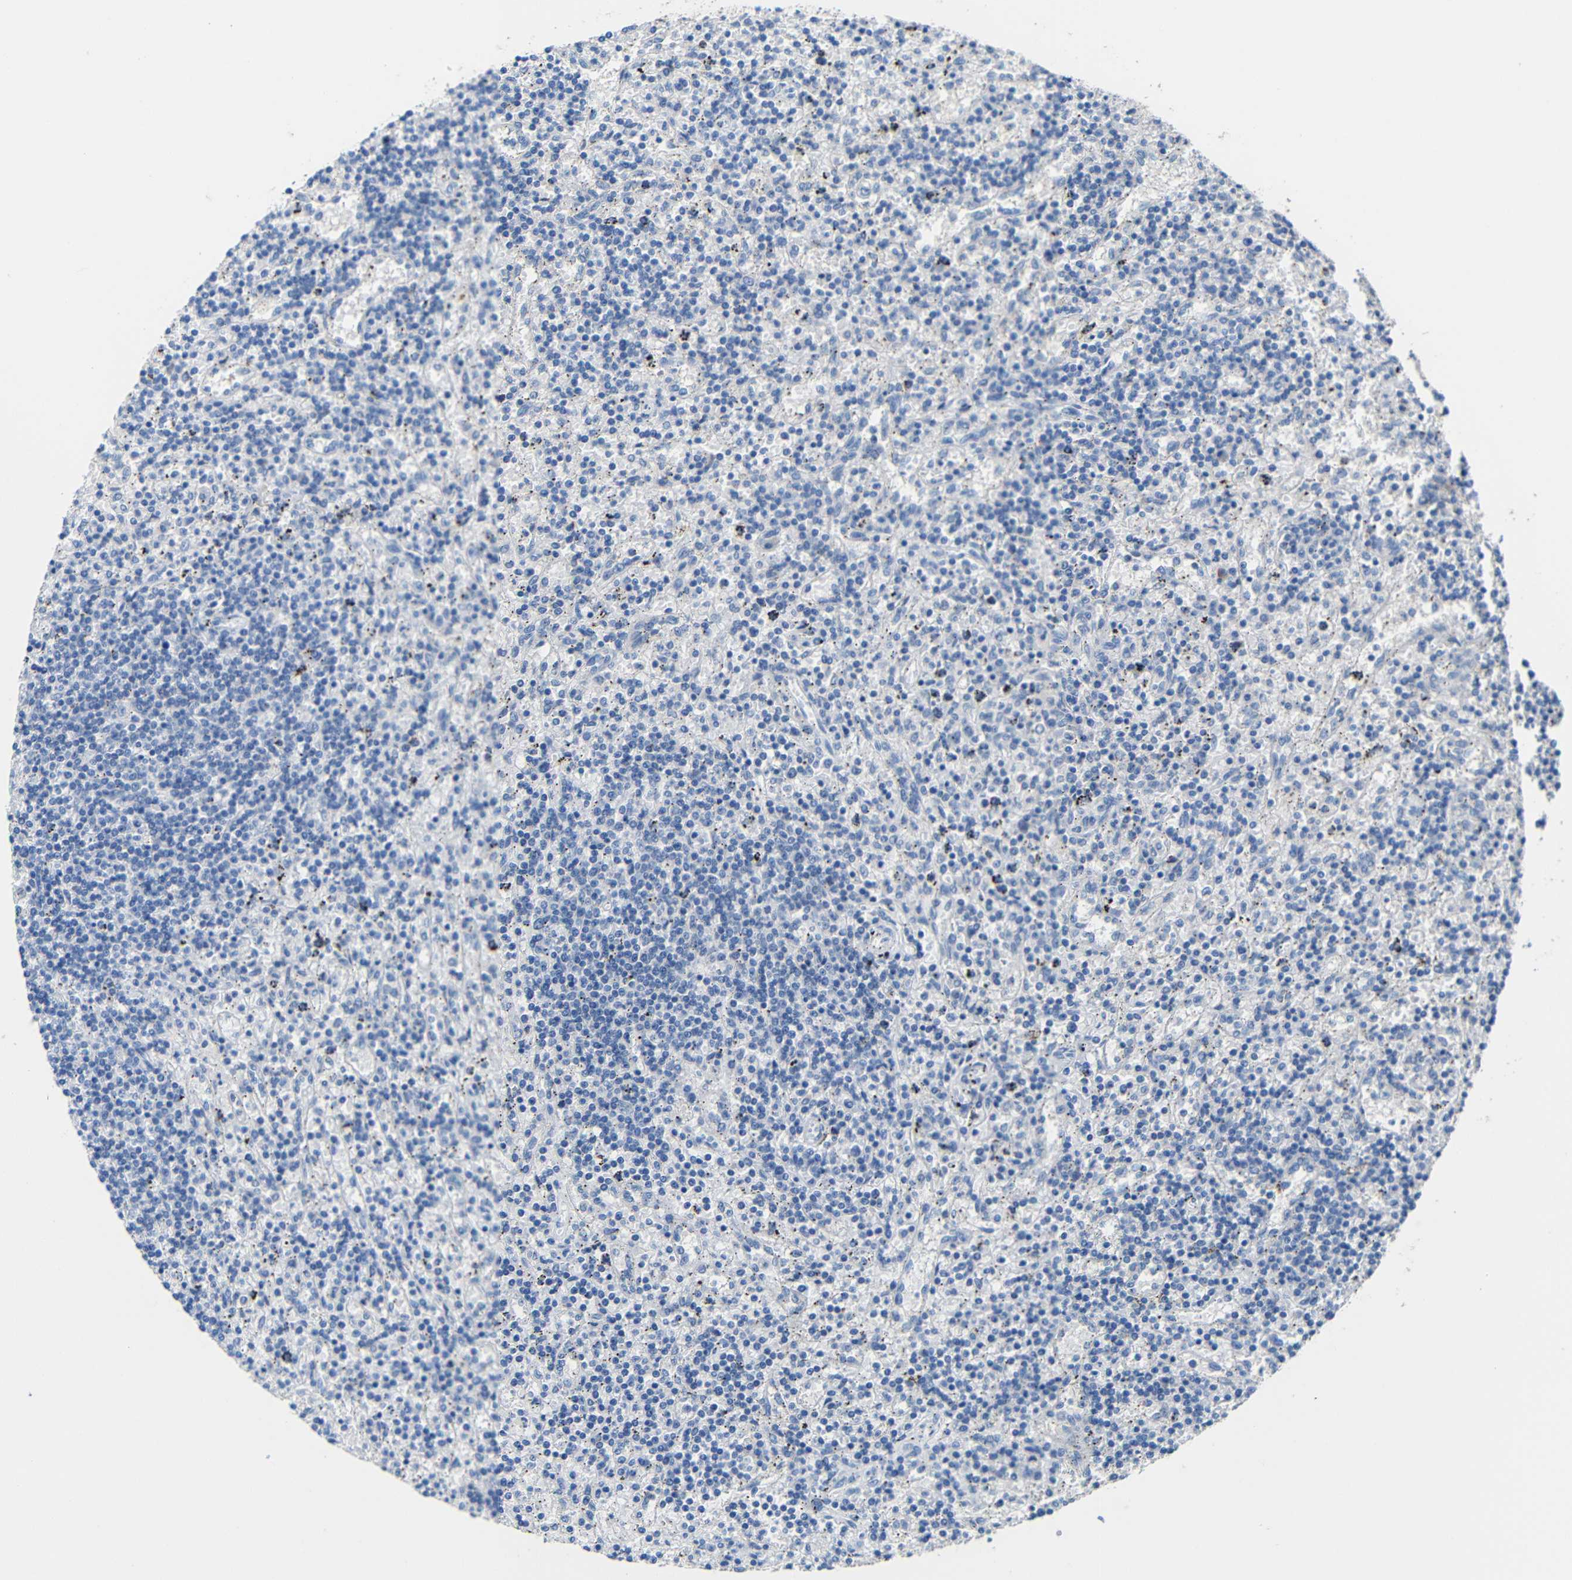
{"staining": {"intensity": "negative", "quantity": "none", "location": "none"}, "tissue": "lymphoma", "cell_type": "Tumor cells", "image_type": "cancer", "snomed": [{"axis": "morphology", "description": "Malignant lymphoma, non-Hodgkin's type, Low grade"}, {"axis": "topography", "description": "Spleen"}], "caption": "Tumor cells are negative for protein expression in human low-grade malignant lymphoma, non-Hodgkin's type.", "gene": "ACKR2", "patient": {"sex": "male", "age": 76}}